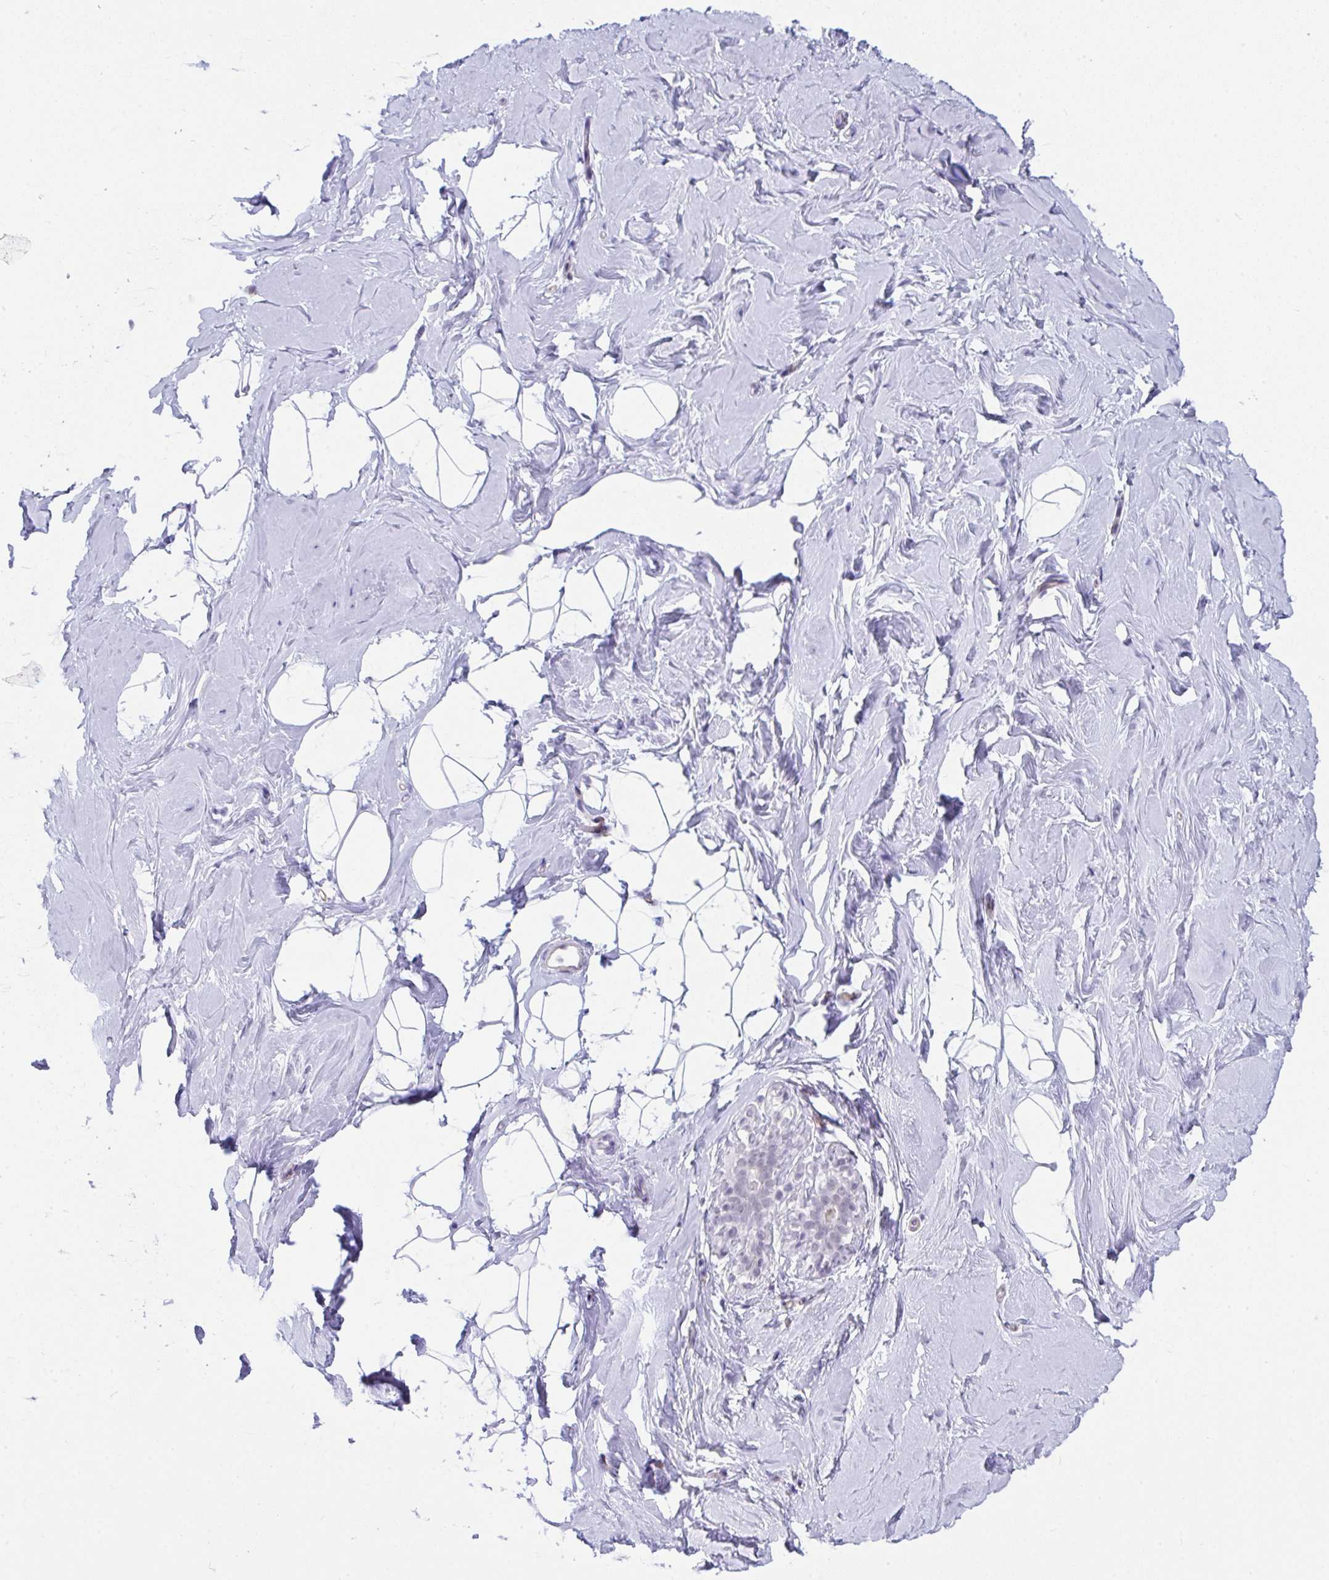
{"staining": {"intensity": "negative", "quantity": "none", "location": "none"}, "tissue": "breast", "cell_type": "Adipocytes", "image_type": "normal", "snomed": [{"axis": "morphology", "description": "Normal tissue, NOS"}, {"axis": "topography", "description": "Breast"}], "caption": "The IHC photomicrograph has no significant positivity in adipocytes of breast.", "gene": "CDK13", "patient": {"sex": "female", "age": 32}}